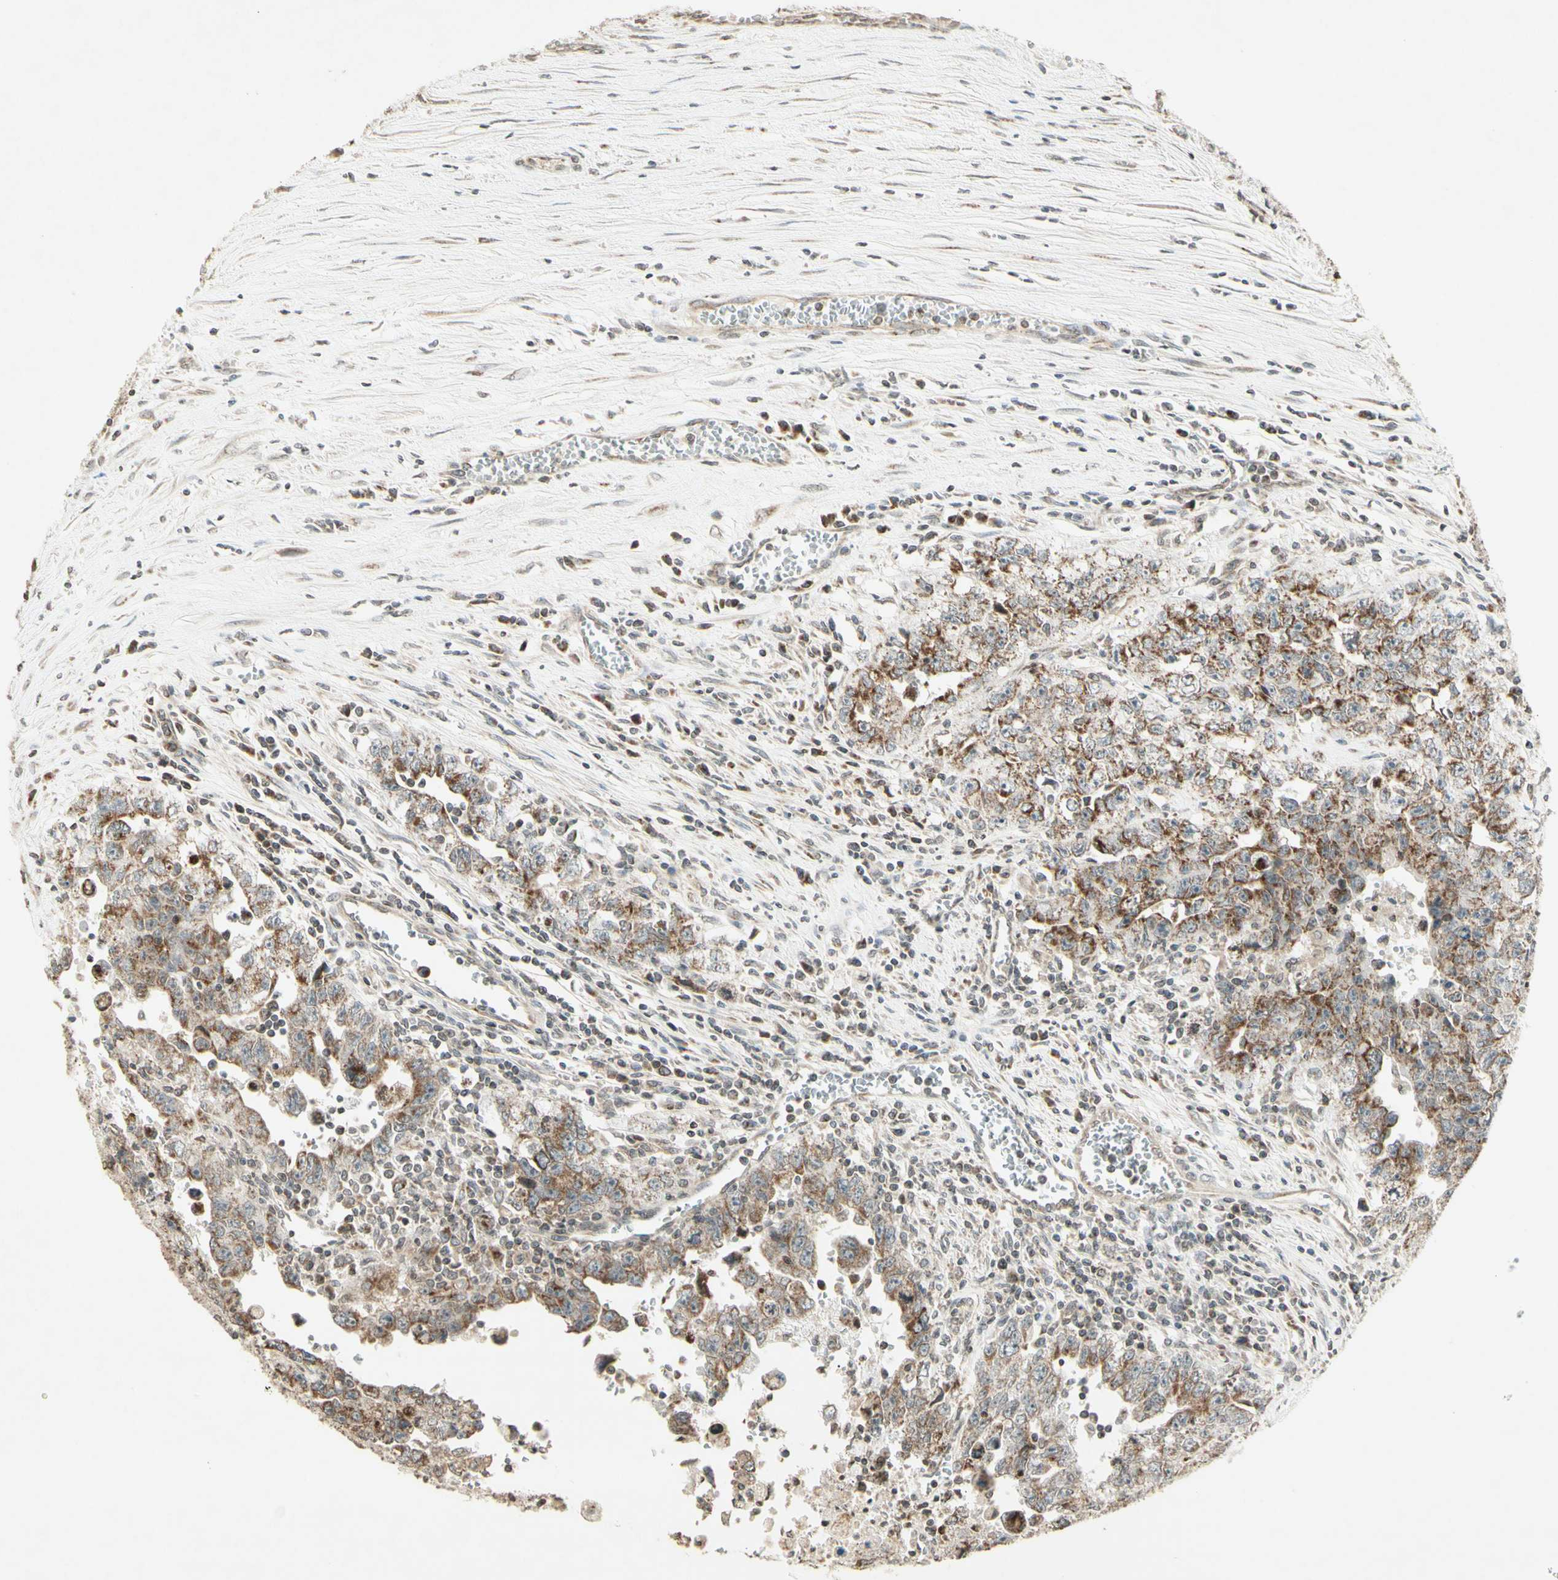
{"staining": {"intensity": "moderate", "quantity": ">75%", "location": "cytoplasmic/membranous"}, "tissue": "testis cancer", "cell_type": "Tumor cells", "image_type": "cancer", "snomed": [{"axis": "morphology", "description": "Carcinoma, Embryonal, NOS"}, {"axis": "topography", "description": "Testis"}], "caption": "The image displays immunohistochemical staining of testis cancer (embryonal carcinoma). There is moderate cytoplasmic/membranous expression is appreciated in about >75% of tumor cells. (brown staining indicates protein expression, while blue staining denotes nuclei).", "gene": "CCNI", "patient": {"sex": "male", "age": 28}}